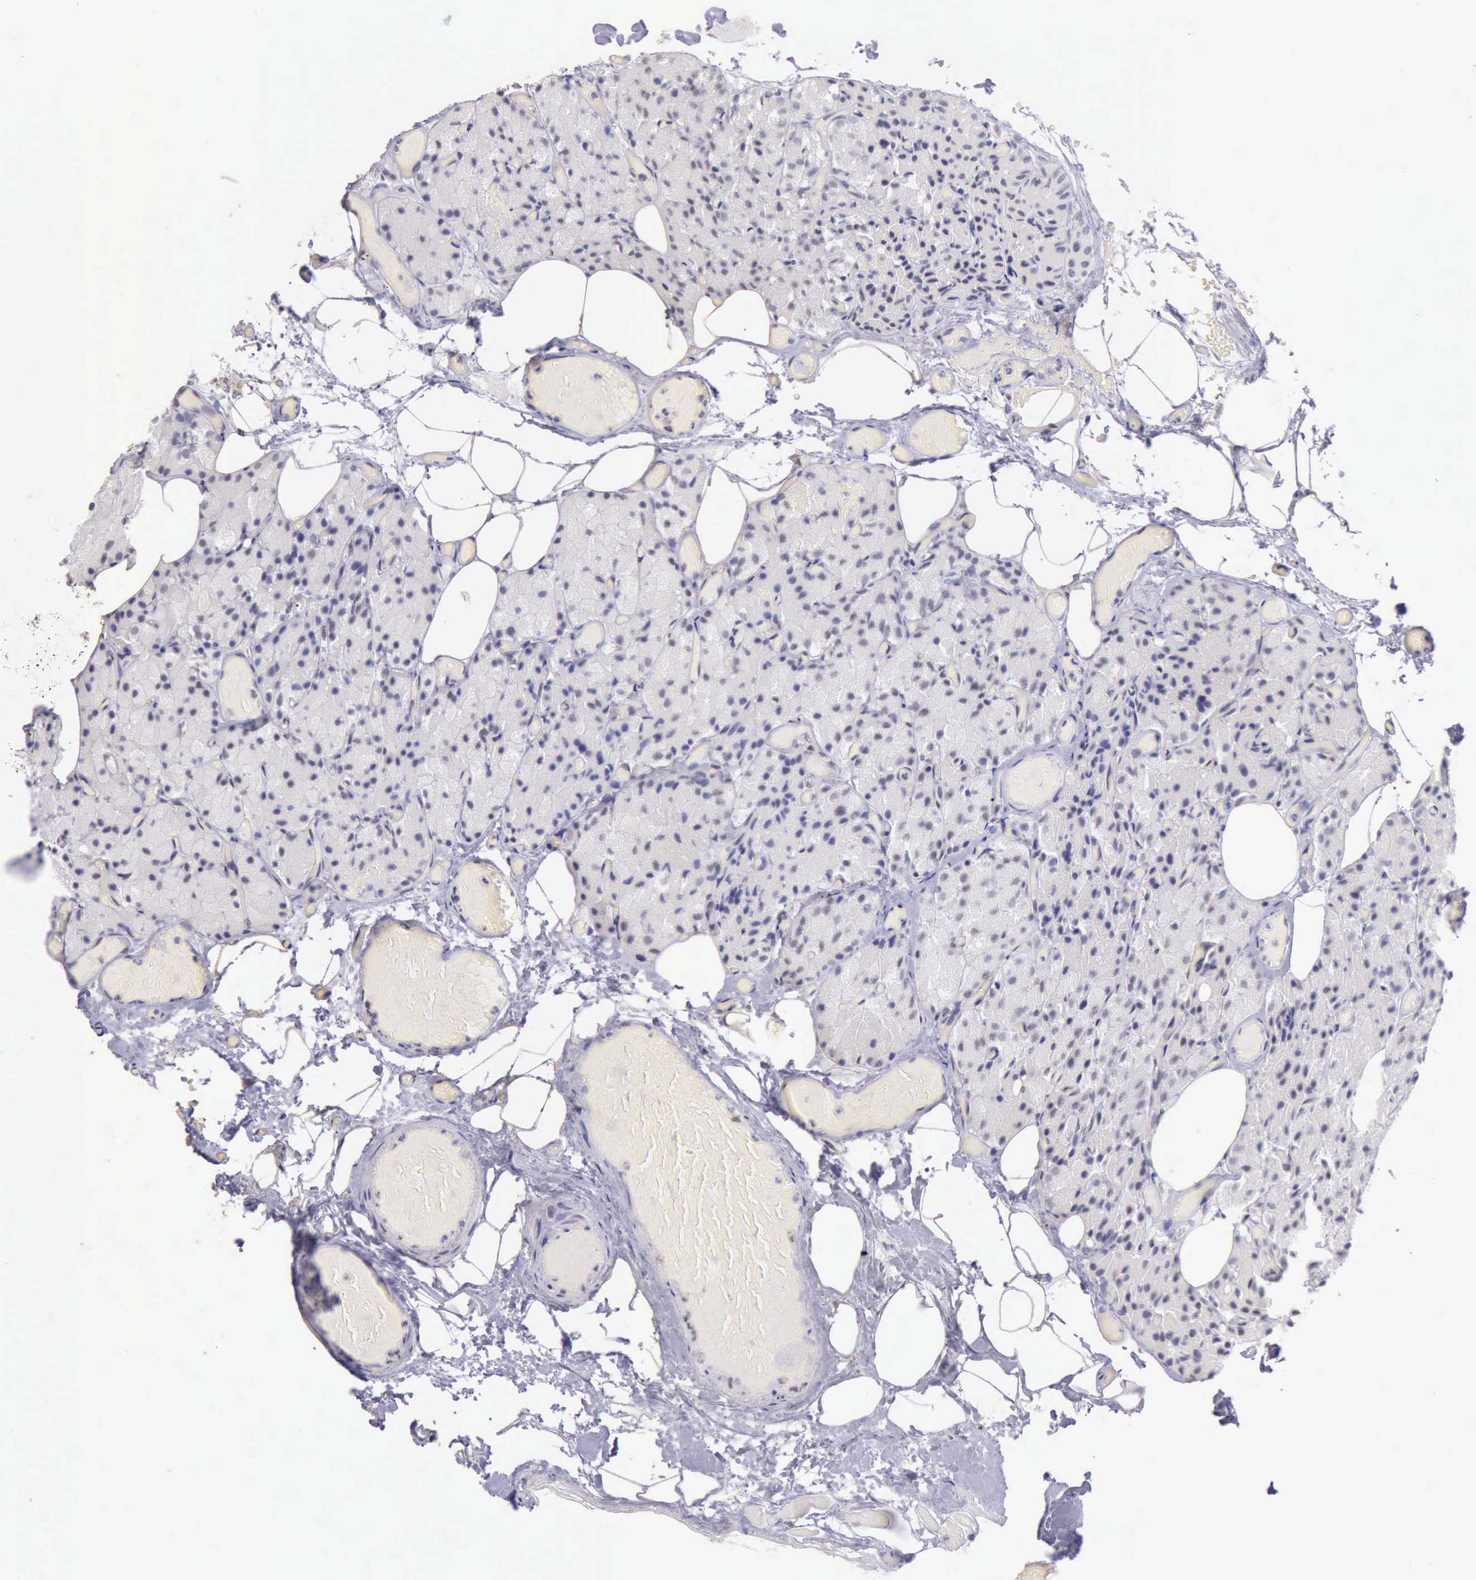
{"staining": {"intensity": "negative", "quantity": "none", "location": "none"}, "tissue": "parathyroid gland", "cell_type": "Glandular cells", "image_type": "normal", "snomed": [{"axis": "morphology", "description": "Normal tissue, NOS"}, {"axis": "topography", "description": "Skeletal muscle"}, {"axis": "topography", "description": "Parathyroid gland"}], "caption": "This photomicrograph is of normal parathyroid gland stained with immunohistochemistry (IHC) to label a protein in brown with the nuclei are counter-stained blue. There is no staining in glandular cells.", "gene": "EP300", "patient": {"sex": "female", "age": 37}}